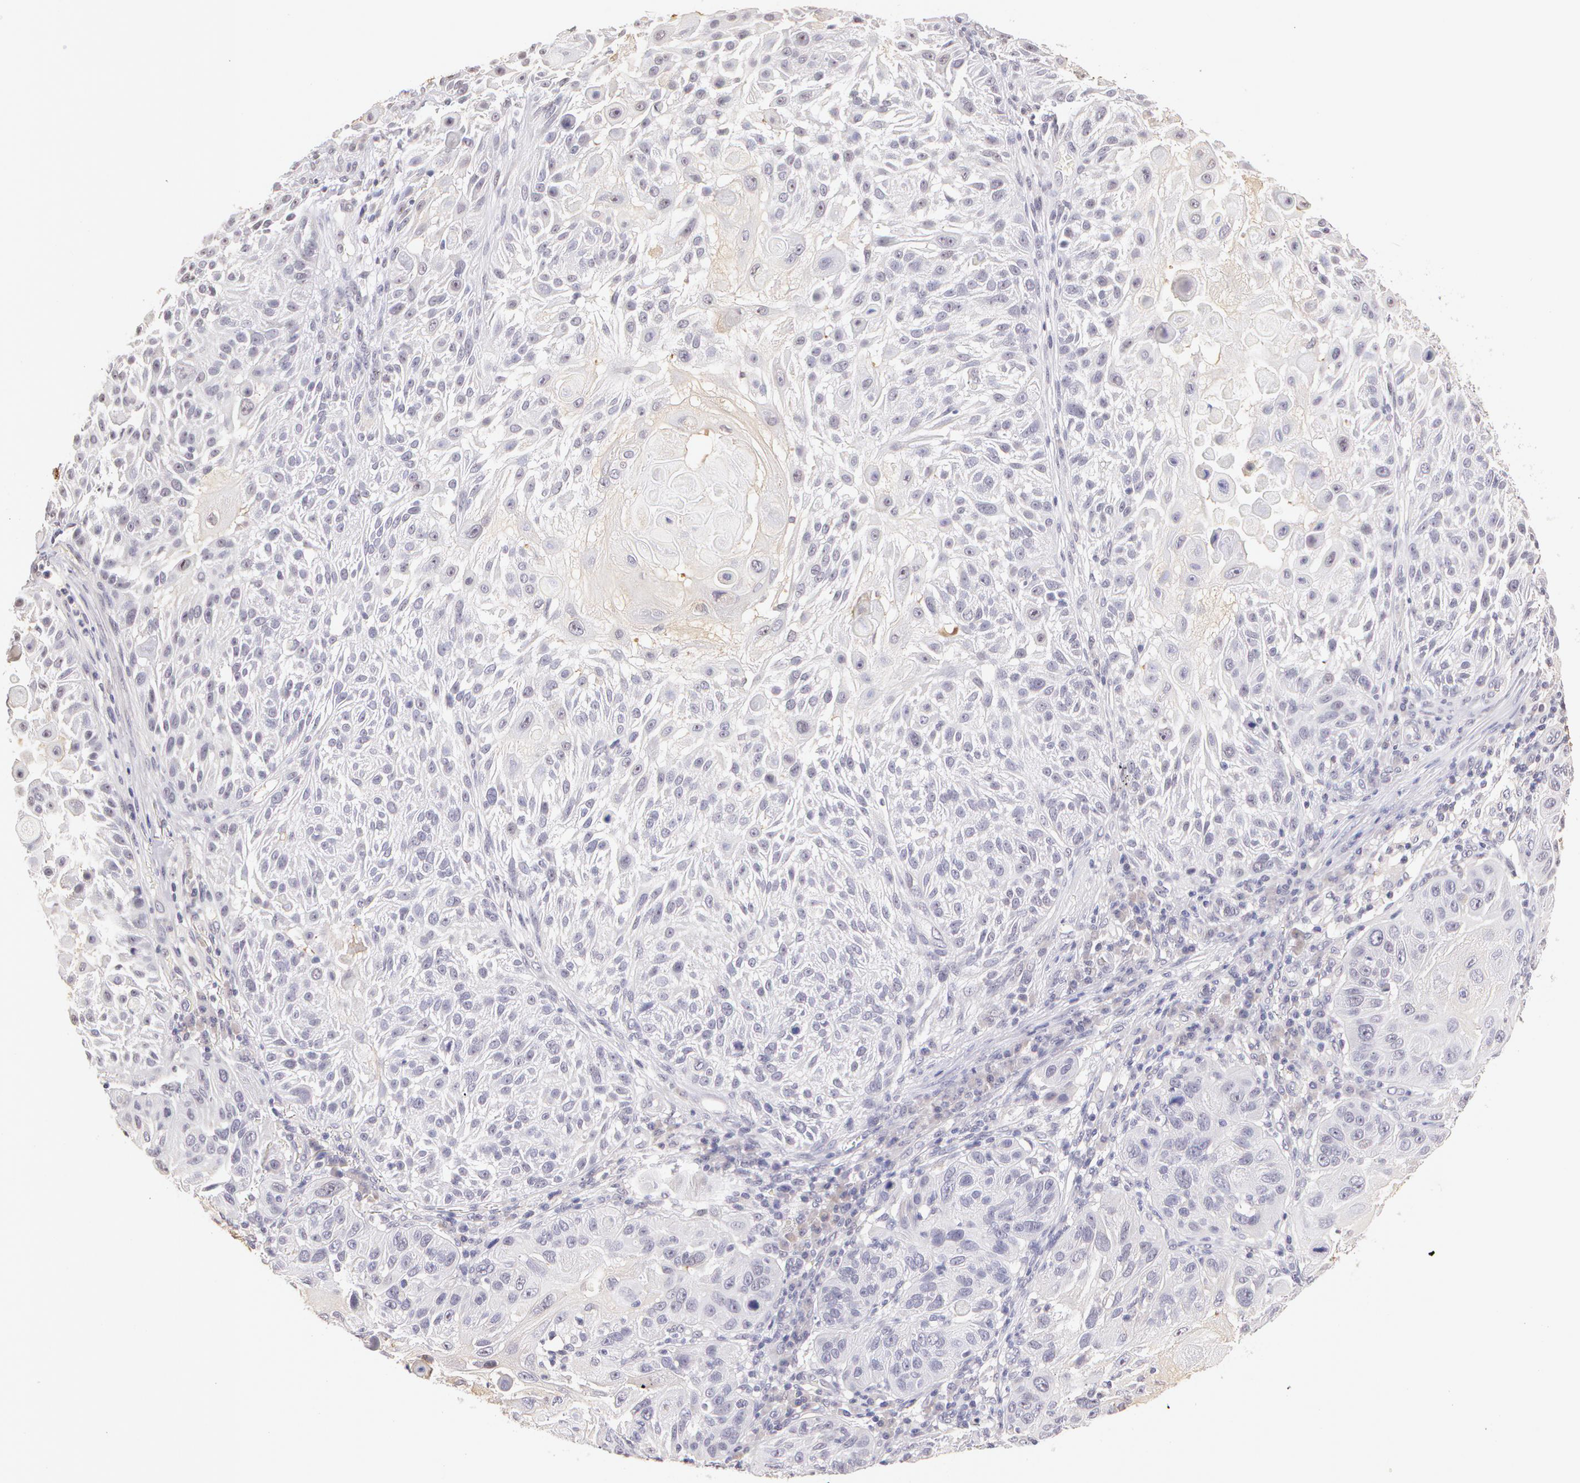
{"staining": {"intensity": "negative", "quantity": "none", "location": "none"}, "tissue": "skin cancer", "cell_type": "Tumor cells", "image_type": "cancer", "snomed": [{"axis": "morphology", "description": "Squamous cell carcinoma, NOS"}, {"axis": "topography", "description": "Skin"}], "caption": "Human skin squamous cell carcinoma stained for a protein using immunohistochemistry displays no positivity in tumor cells.", "gene": "ZNF597", "patient": {"sex": "female", "age": 89}}